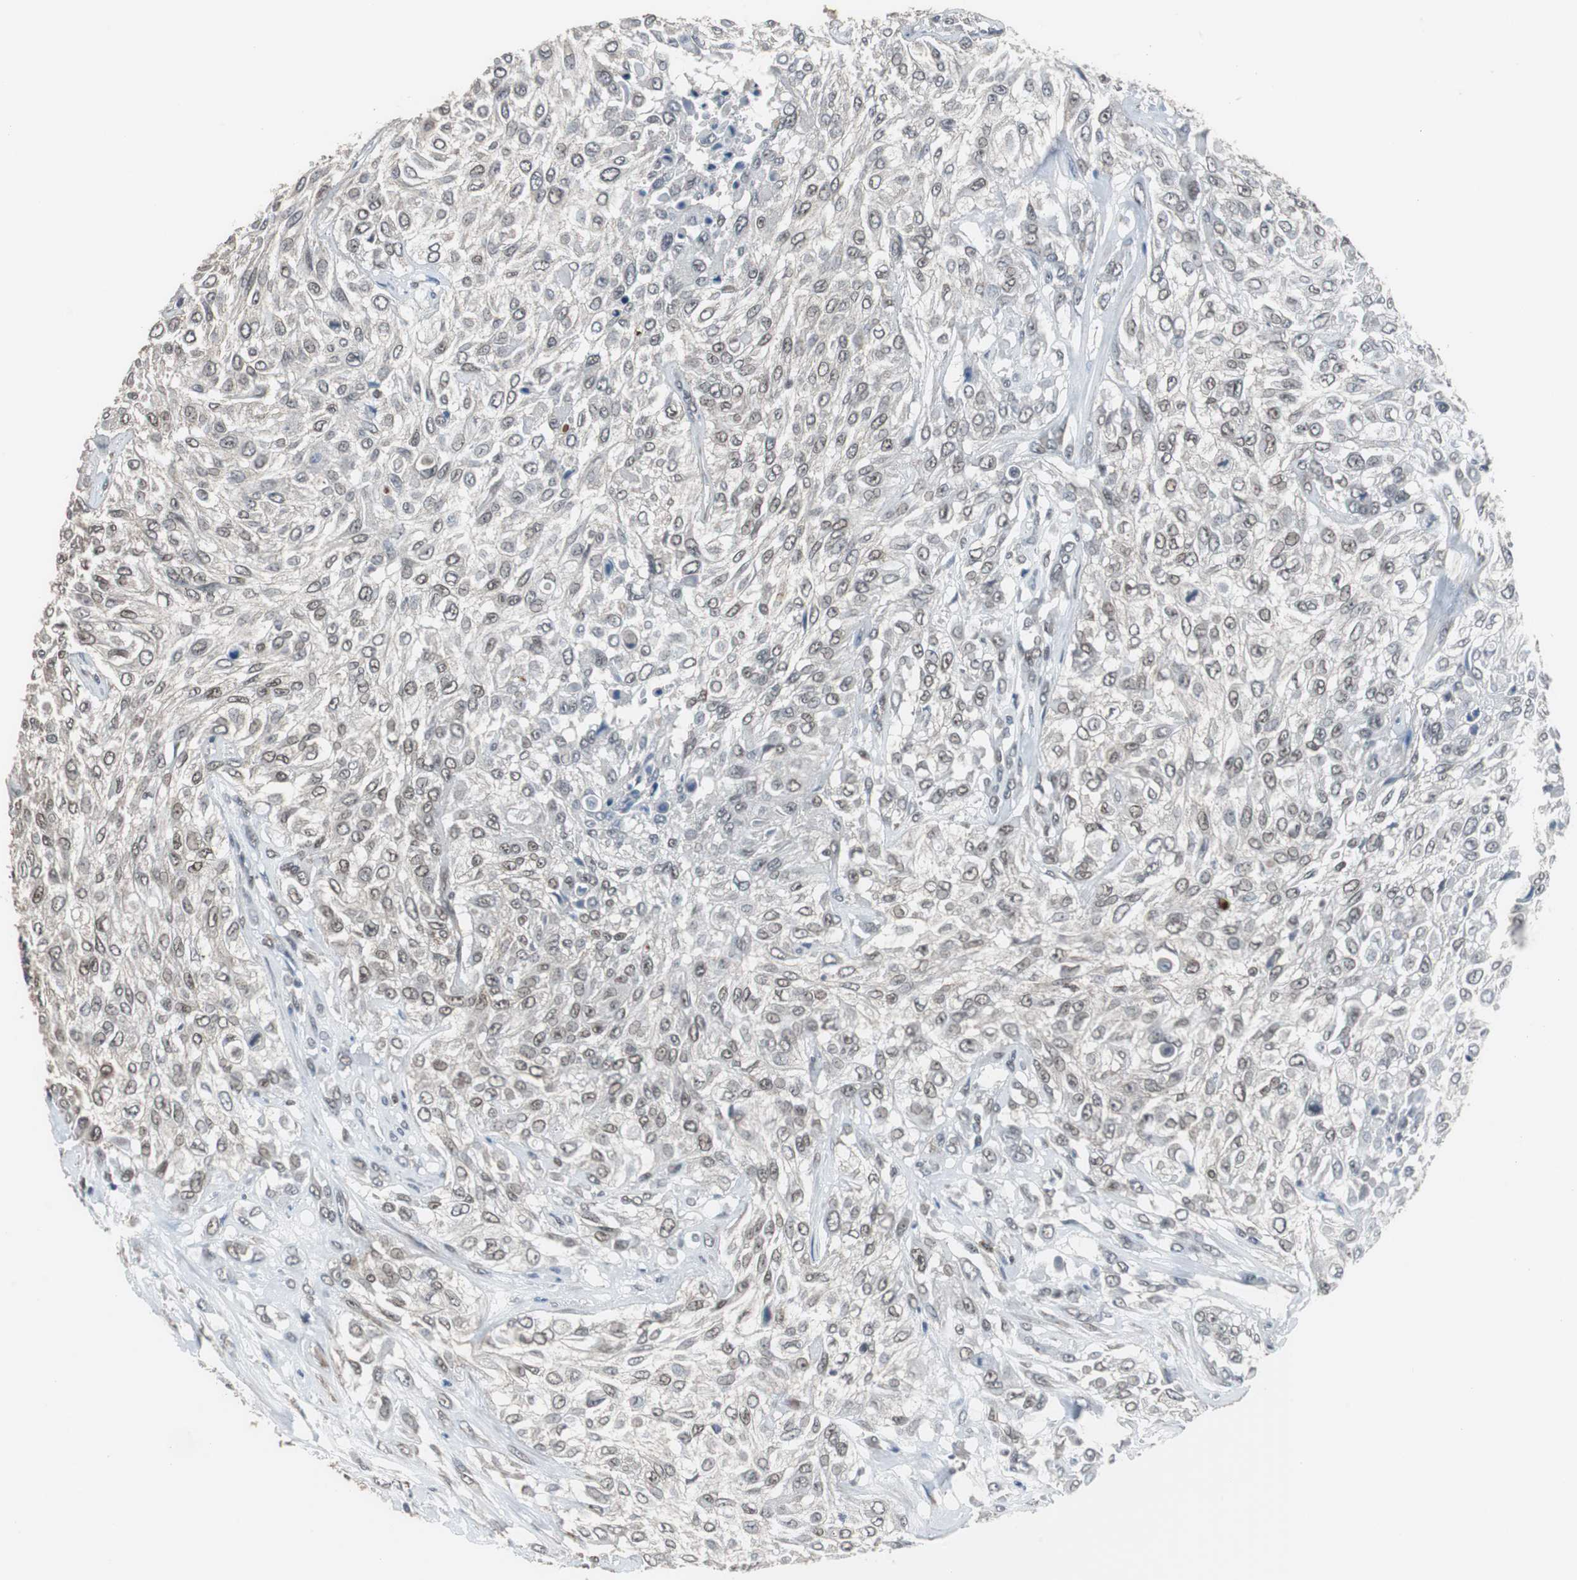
{"staining": {"intensity": "negative", "quantity": "none", "location": "none"}, "tissue": "urothelial cancer", "cell_type": "Tumor cells", "image_type": "cancer", "snomed": [{"axis": "morphology", "description": "Urothelial carcinoma, High grade"}, {"axis": "topography", "description": "Urinary bladder"}], "caption": "The IHC photomicrograph has no significant staining in tumor cells of urothelial cancer tissue. (DAB (3,3'-diaminobenzidine) immunohistochemistry (IHC) visualized using brightfield microscopy, high magnification).", "gene": "ZHX2", "patient": {"sex": "male", "age": 57}}